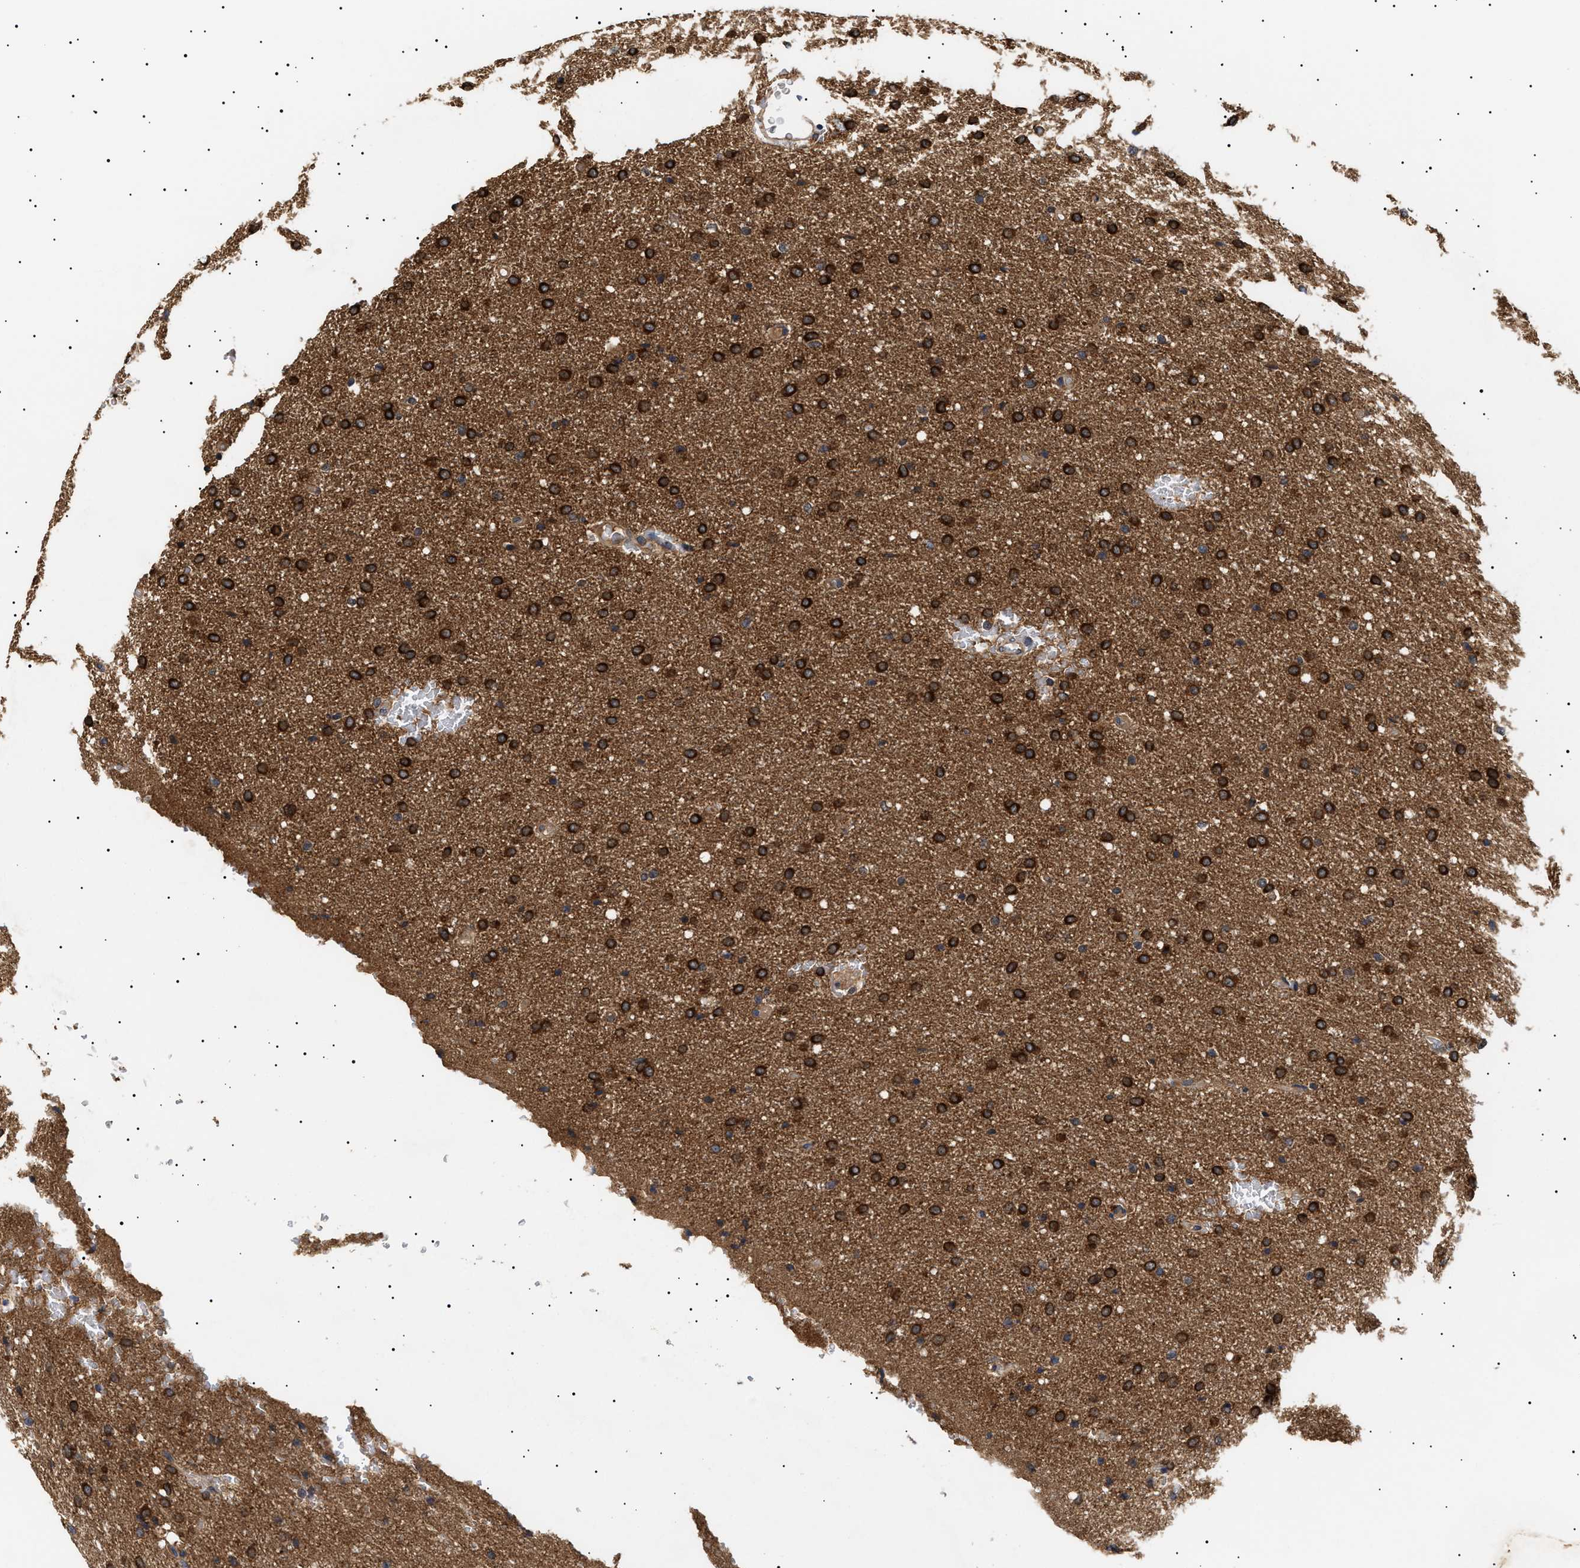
{"staining": {"intensity": "strong", "quantity": ">75%", "location": "cytoplasmic/membranous"}, "tissue": "glioma", "cell_type": "Tumor cells", "image_type": "cancer", "snomed": [{"axis": "morphology", "description": "Glioma, malignant, Low grade"}, {"axis": "topography", "description": "Brain"}], "caption": "This is a micrograph of immunohistochemistry (IHC) staining of low-grade glioma (malignant), which shows strong staining in the cytoplasmic/membranous of tumor cells.", "gene": "KRBA1", "patient": {"sex": "female", "age": 37}}